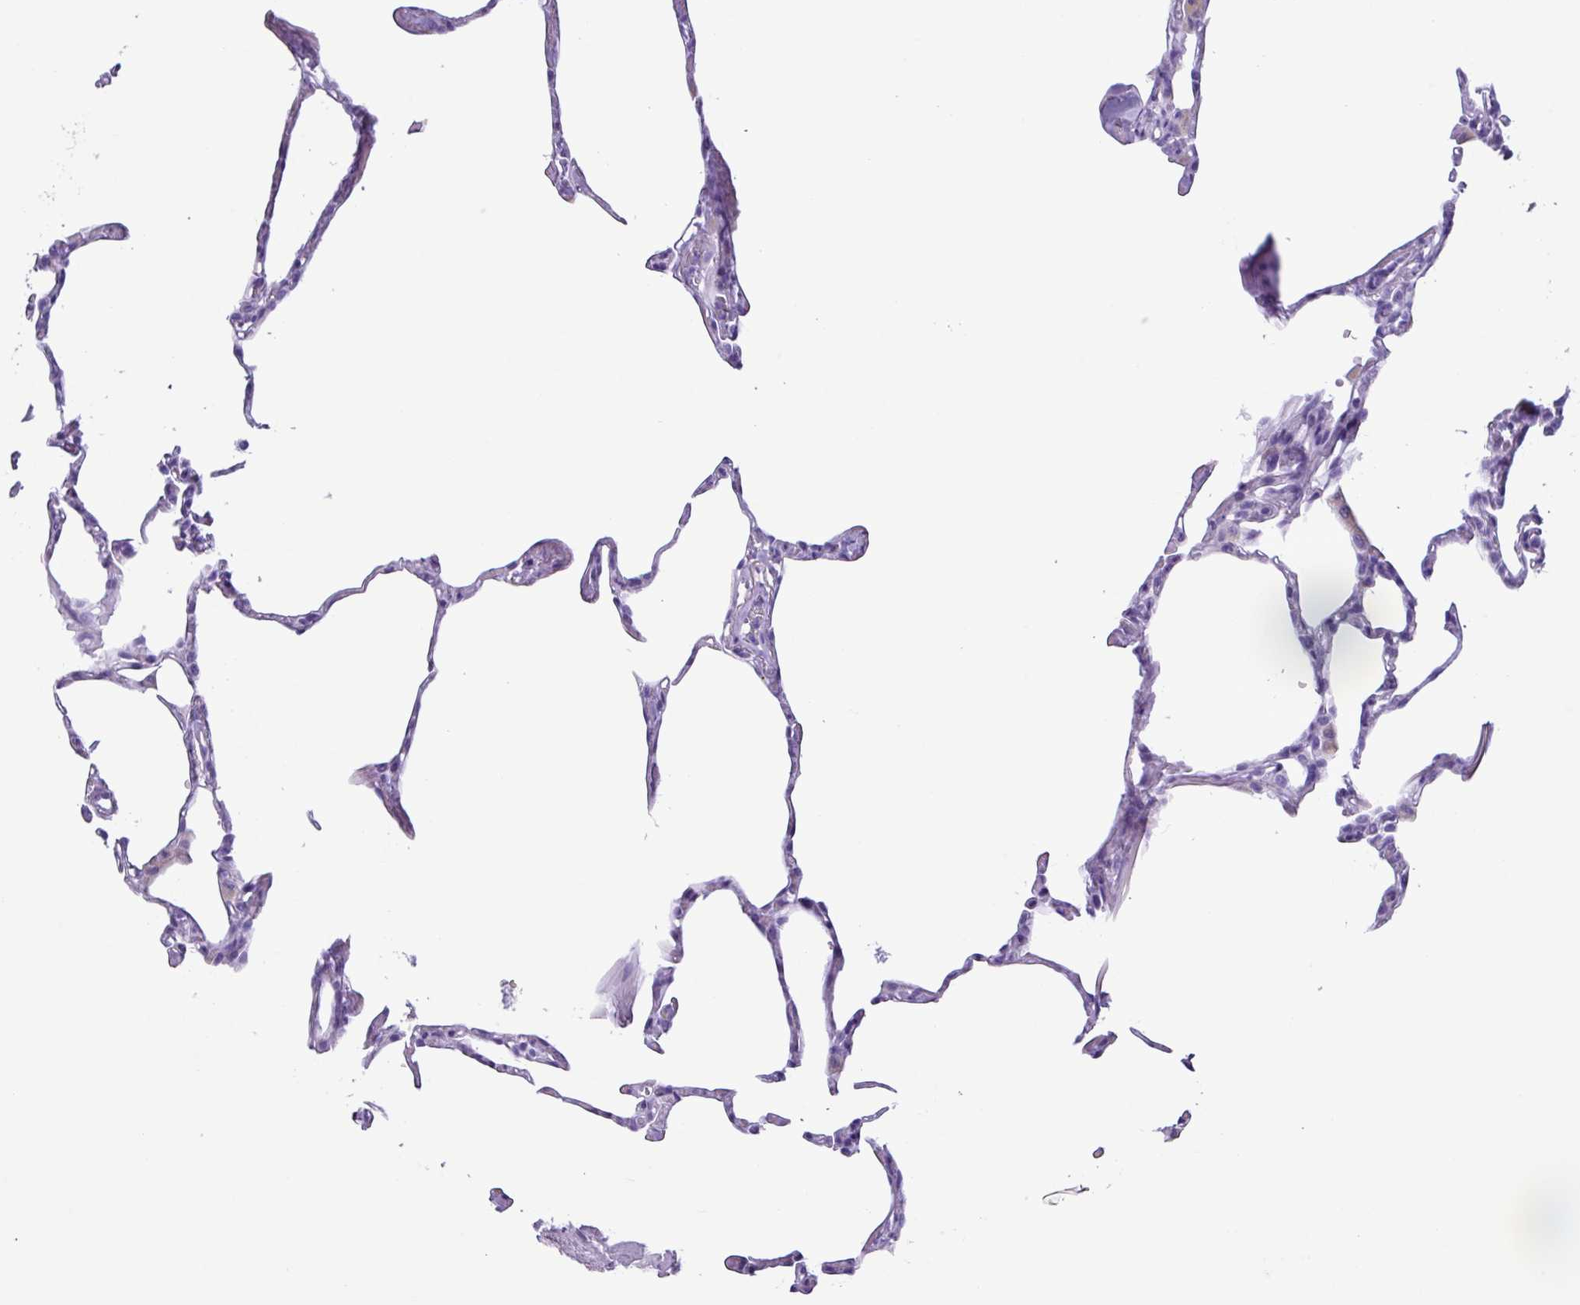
{"staining": {"intensity": "negative", "quantity": "none", "location": "none"}, "tissue": "lung", "cell_type": "Alveolar cells", "image_type": "normal", "snomed": [{"axis": "morphology", "description": "Normal tissue, NOS"}, {"axis": "topography", "description": "Lung"}], "caption": "Photomicrograph shows no significant protein positivity in alveolar cells of benign lung.", "gene": "AGO3", "patient": {"sex": "male", "age": 65}}